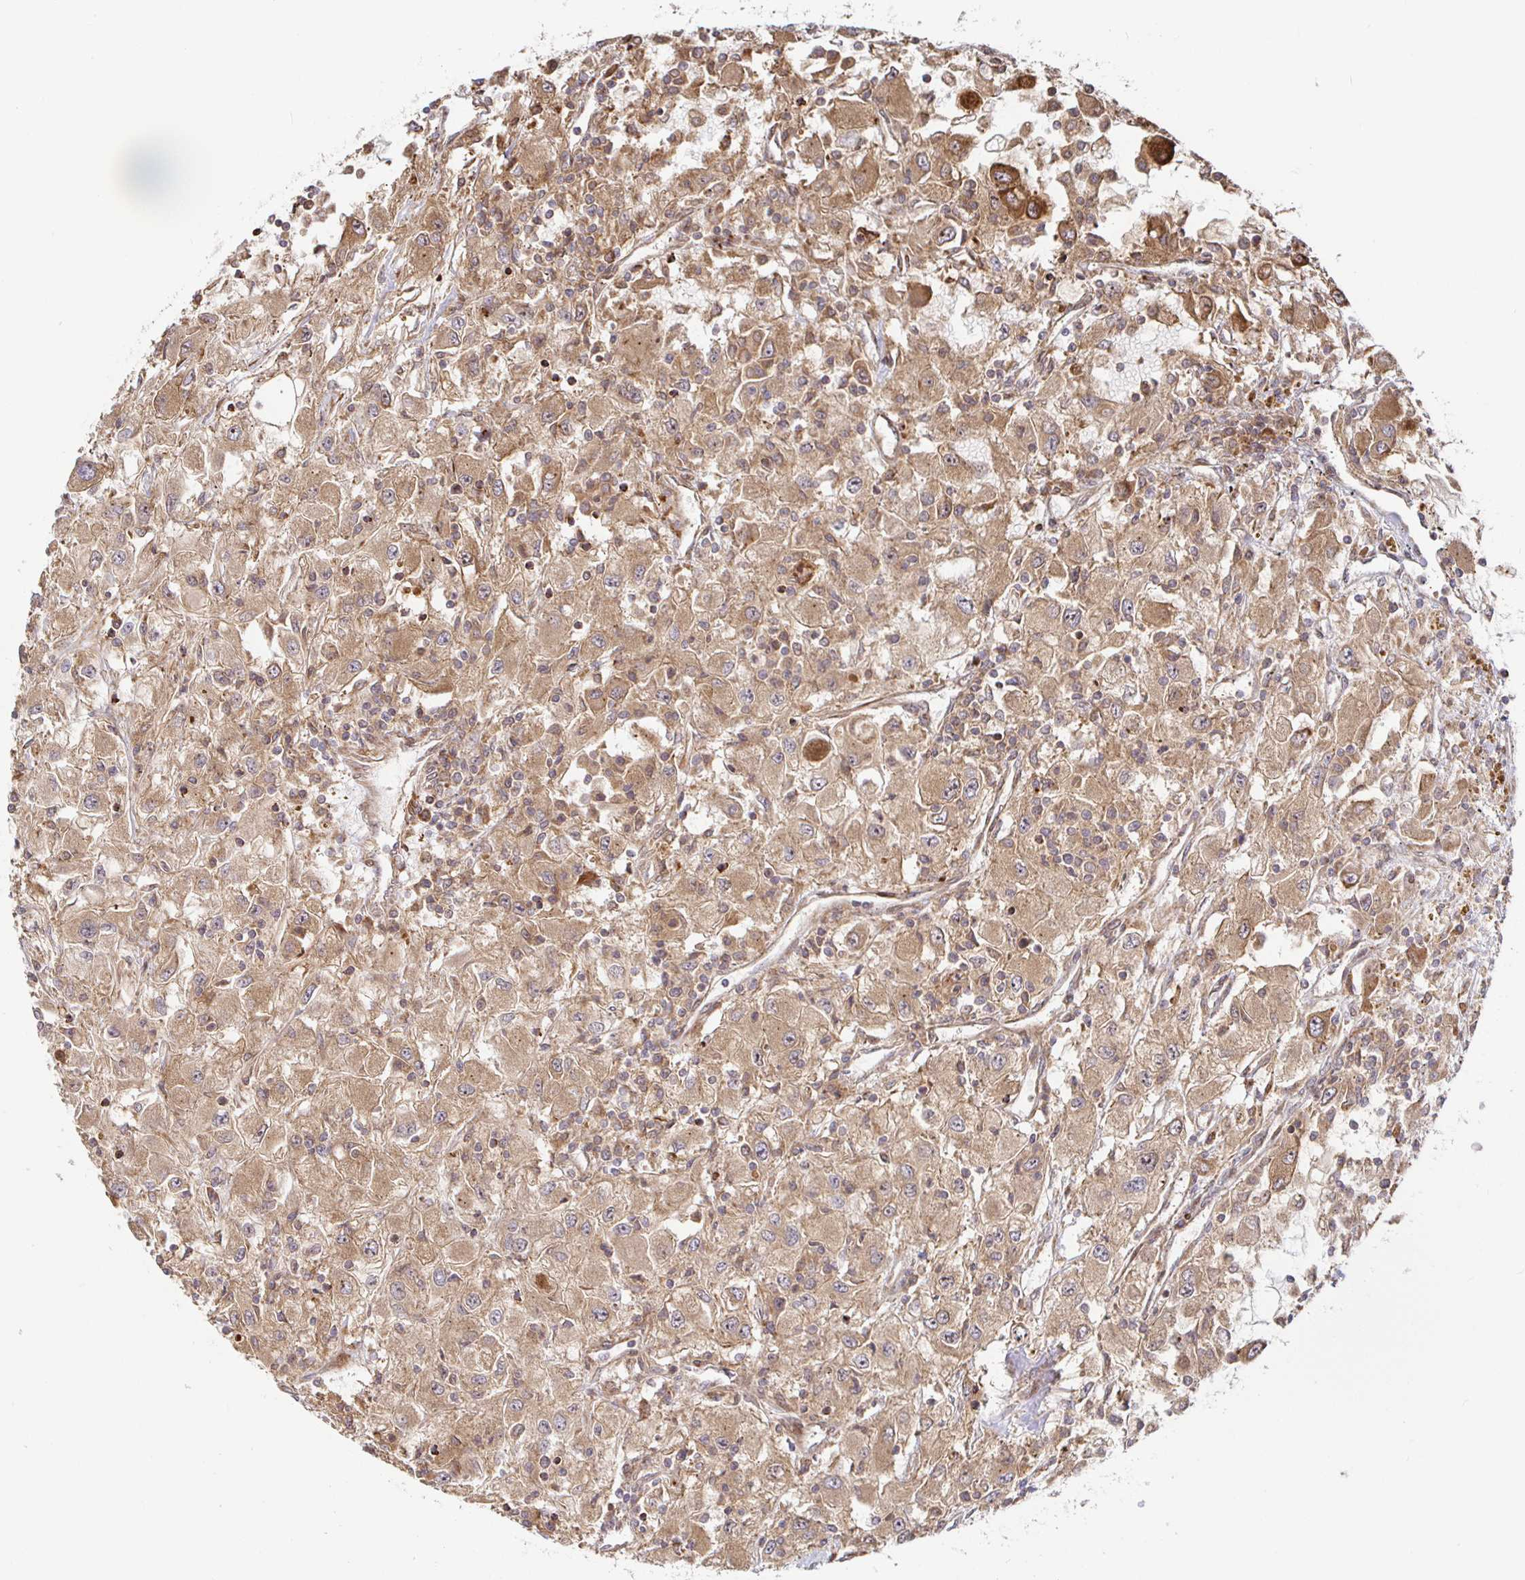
{"staining": {"intensity": "moderate", "quantity": ">75%", "location": "cytoplasmic/membranous"}, "tissue": "renal cancer", "cell_type": "Tumor cells", "image_type": "cancer", "snomed": [{"axis": "morphology", "description": "Adenocarcinoma, NOS"}, {"axis": "topography", "description": "Kidney"}], "caption": "Tumor cells reveal medium levels of moderate cytoplasmic/membranous expression in about >75% of cells in adenocarcinoma (renal).", "gene": "STRAP", "patient": {"sex": "female", "age": 67}}